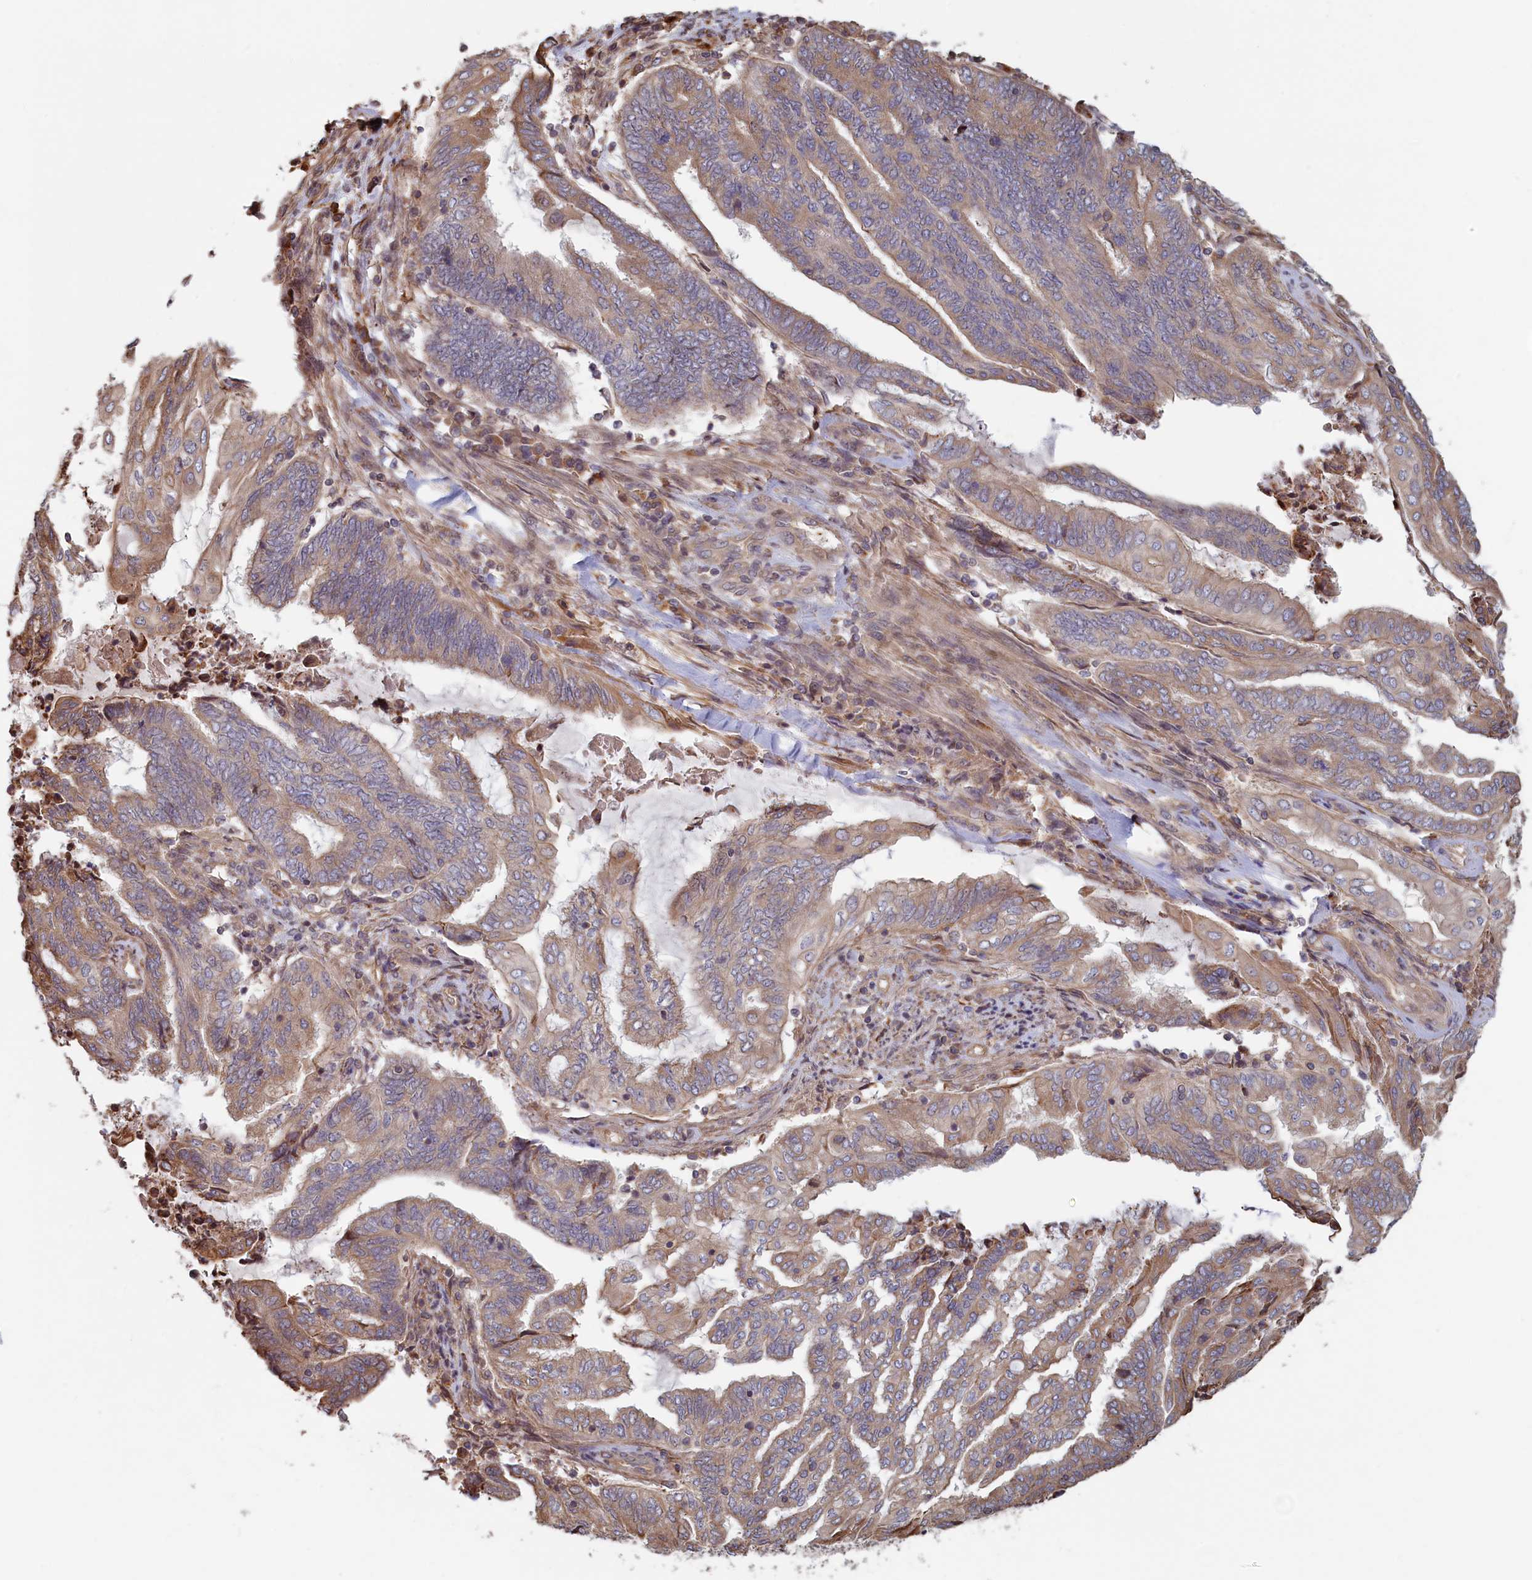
{"staining": {"intensity": "weak", "quantity": "25%-75%", "location": "cytoplasmic/membranous"}, "tissue": "endometrial cancer", "cell_type": "Tumor cells", "image_type": "cancer", "snomed": [{"axis": "morphology", "description": "Adenocarcinoma, NOS"}, {"axis": "topography", "description": "Uterus"}, {"axis": "topography", "description": "Endometrium"}], "caption": "Endometrial cancer (adenocarcinoma) was stained to show a protein in brown. There is low levels of weak cytoplasmic/membranous positivity in about 25%-75% of tumor cells.", "gene": "RILPL1", "patient": {"sex": "female", "age": 70}}